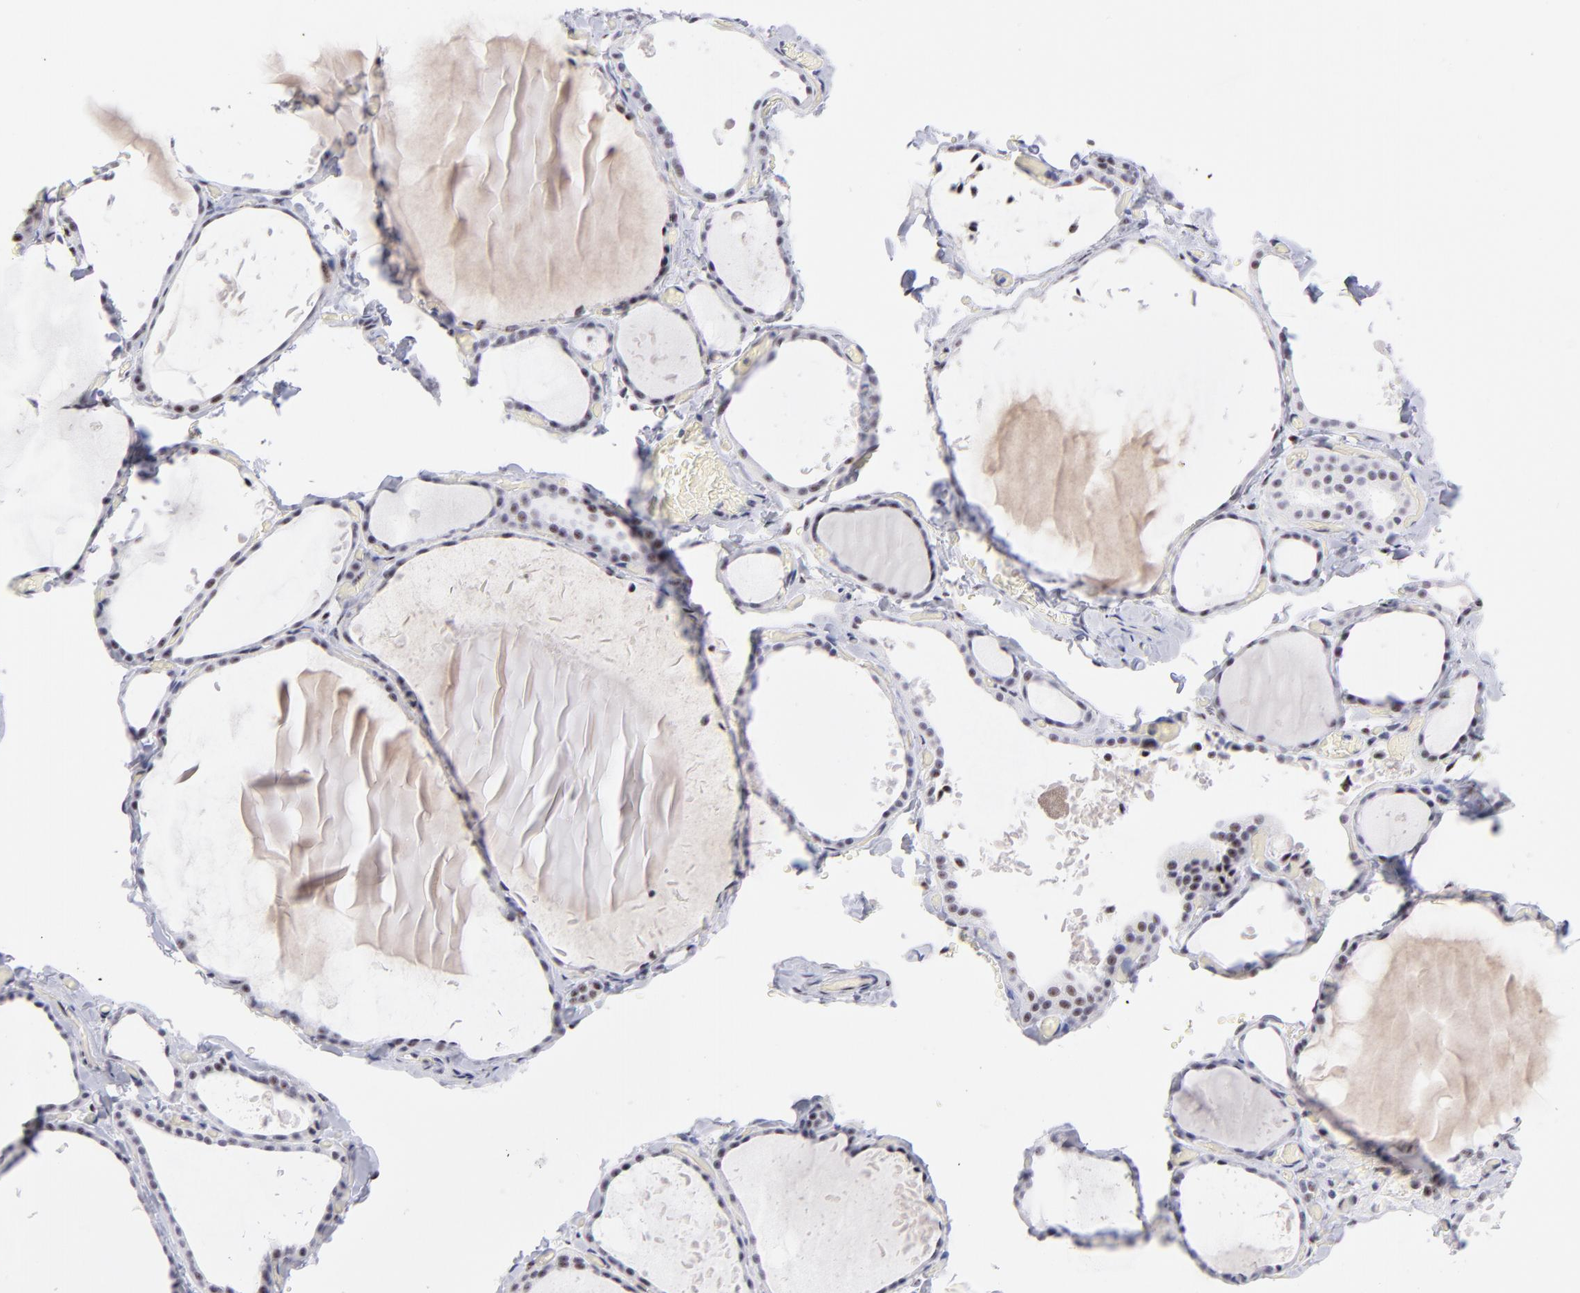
{"staining": {"intensity": "moderate", "quantity": "25%-75%", "location": "nuclear"}, "tissue": "thyroid gland", "cell_type": "Glandular cells", "image_type": "normal", "snomed": [{"axis": "morphology", "description": "Normal tissue, NOS"}, {"axis": "topography", "description": "Thyroid gland"}], "caption": "Immunohistochemistry of benign human thyroid gland exhibits medium levels of moderate nuclear staining in approximately 25%-75% of glandular cells.", "gene": "CDC25C", "patient": {"sex": "female", "age": 22}}